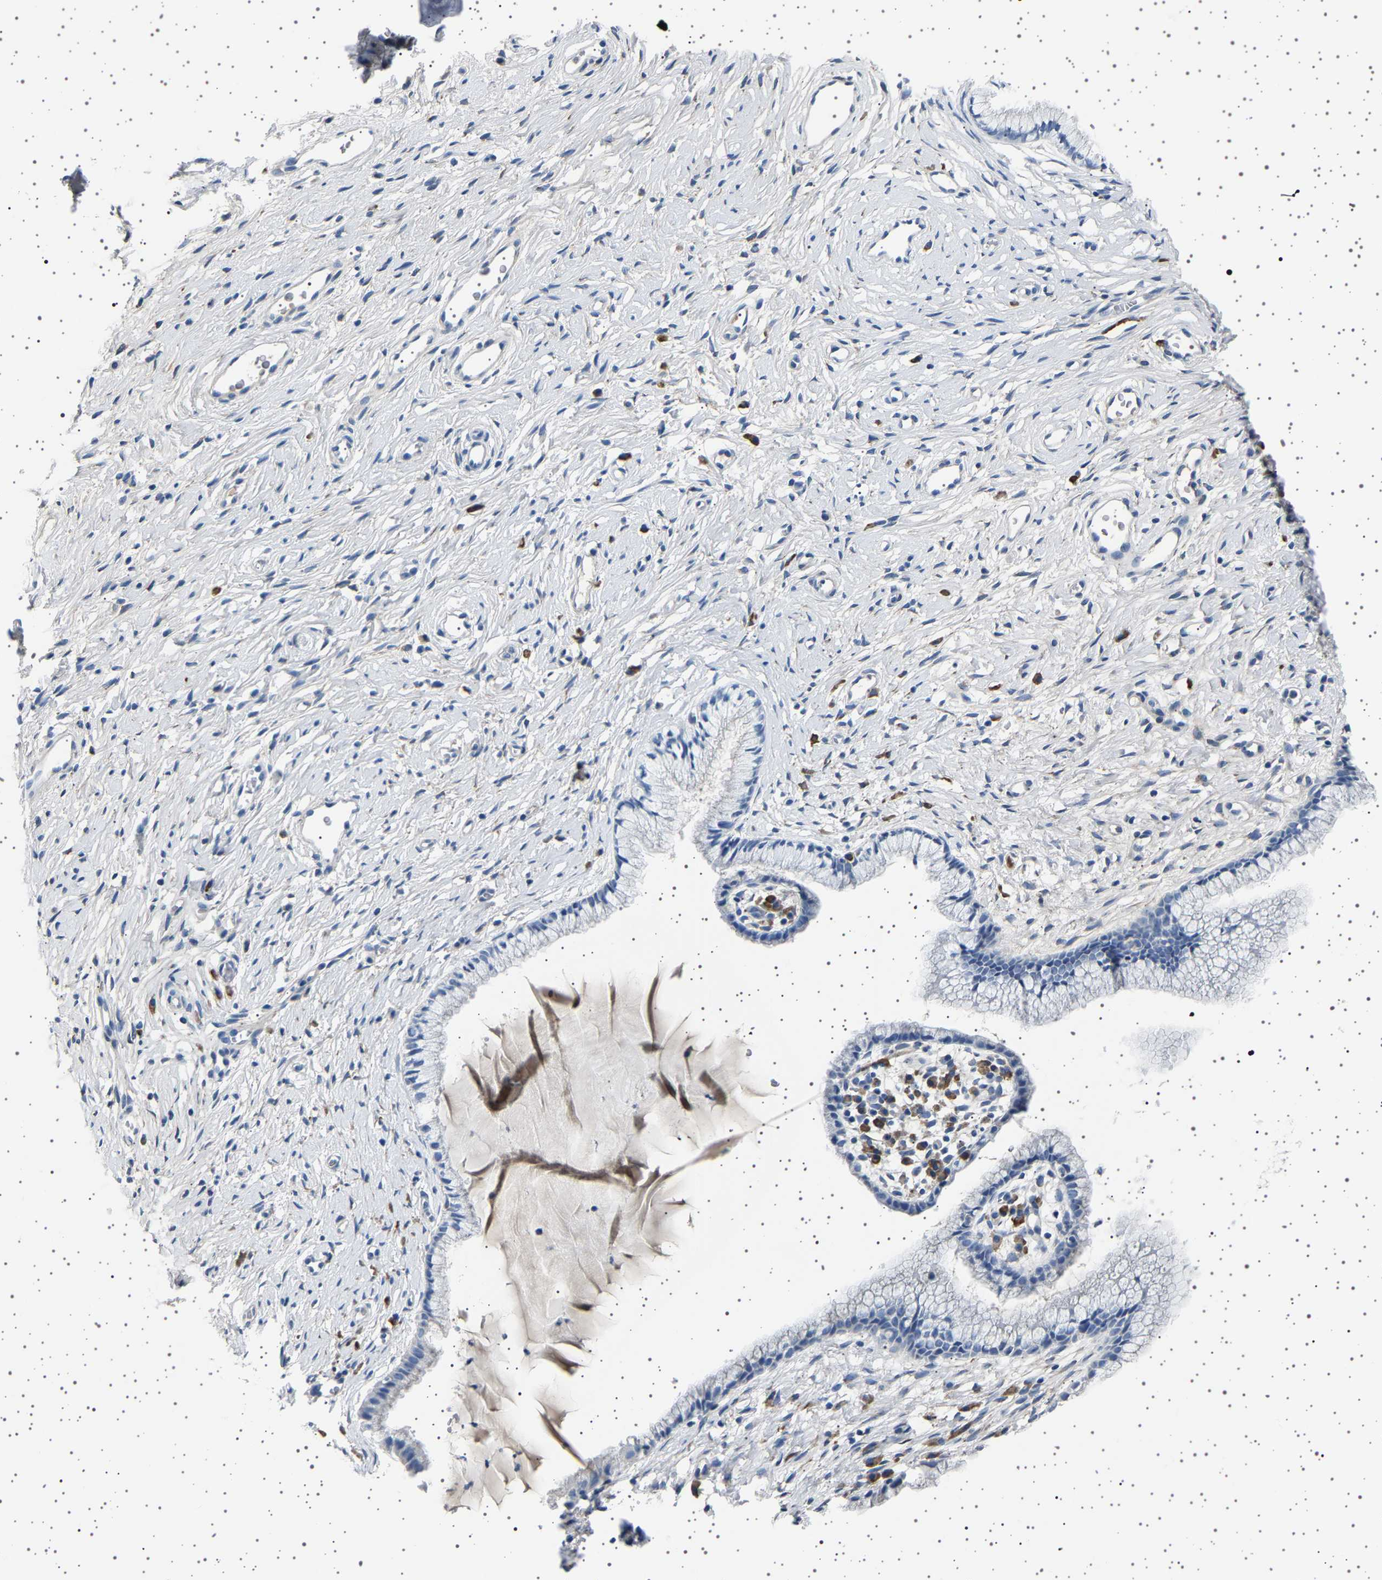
{"staining": {"intensity": "negative", "quantity": "none", "location": "none"}, "tissue": "cervix", "cell_type": "Glandular cells", "image_type": "normal", "snomed": [{"axis": "morphology", "description": "Normal tissue, NOS"}, {"axis": "topography", "description": "Cervix"}], "caption": "IHC histopathology image of normal cervix: cervix stained with DAB shows no significant protein expression in glandular cells.", "gene": "FTCD", "patient": {"sex": "female", "age": 77}}